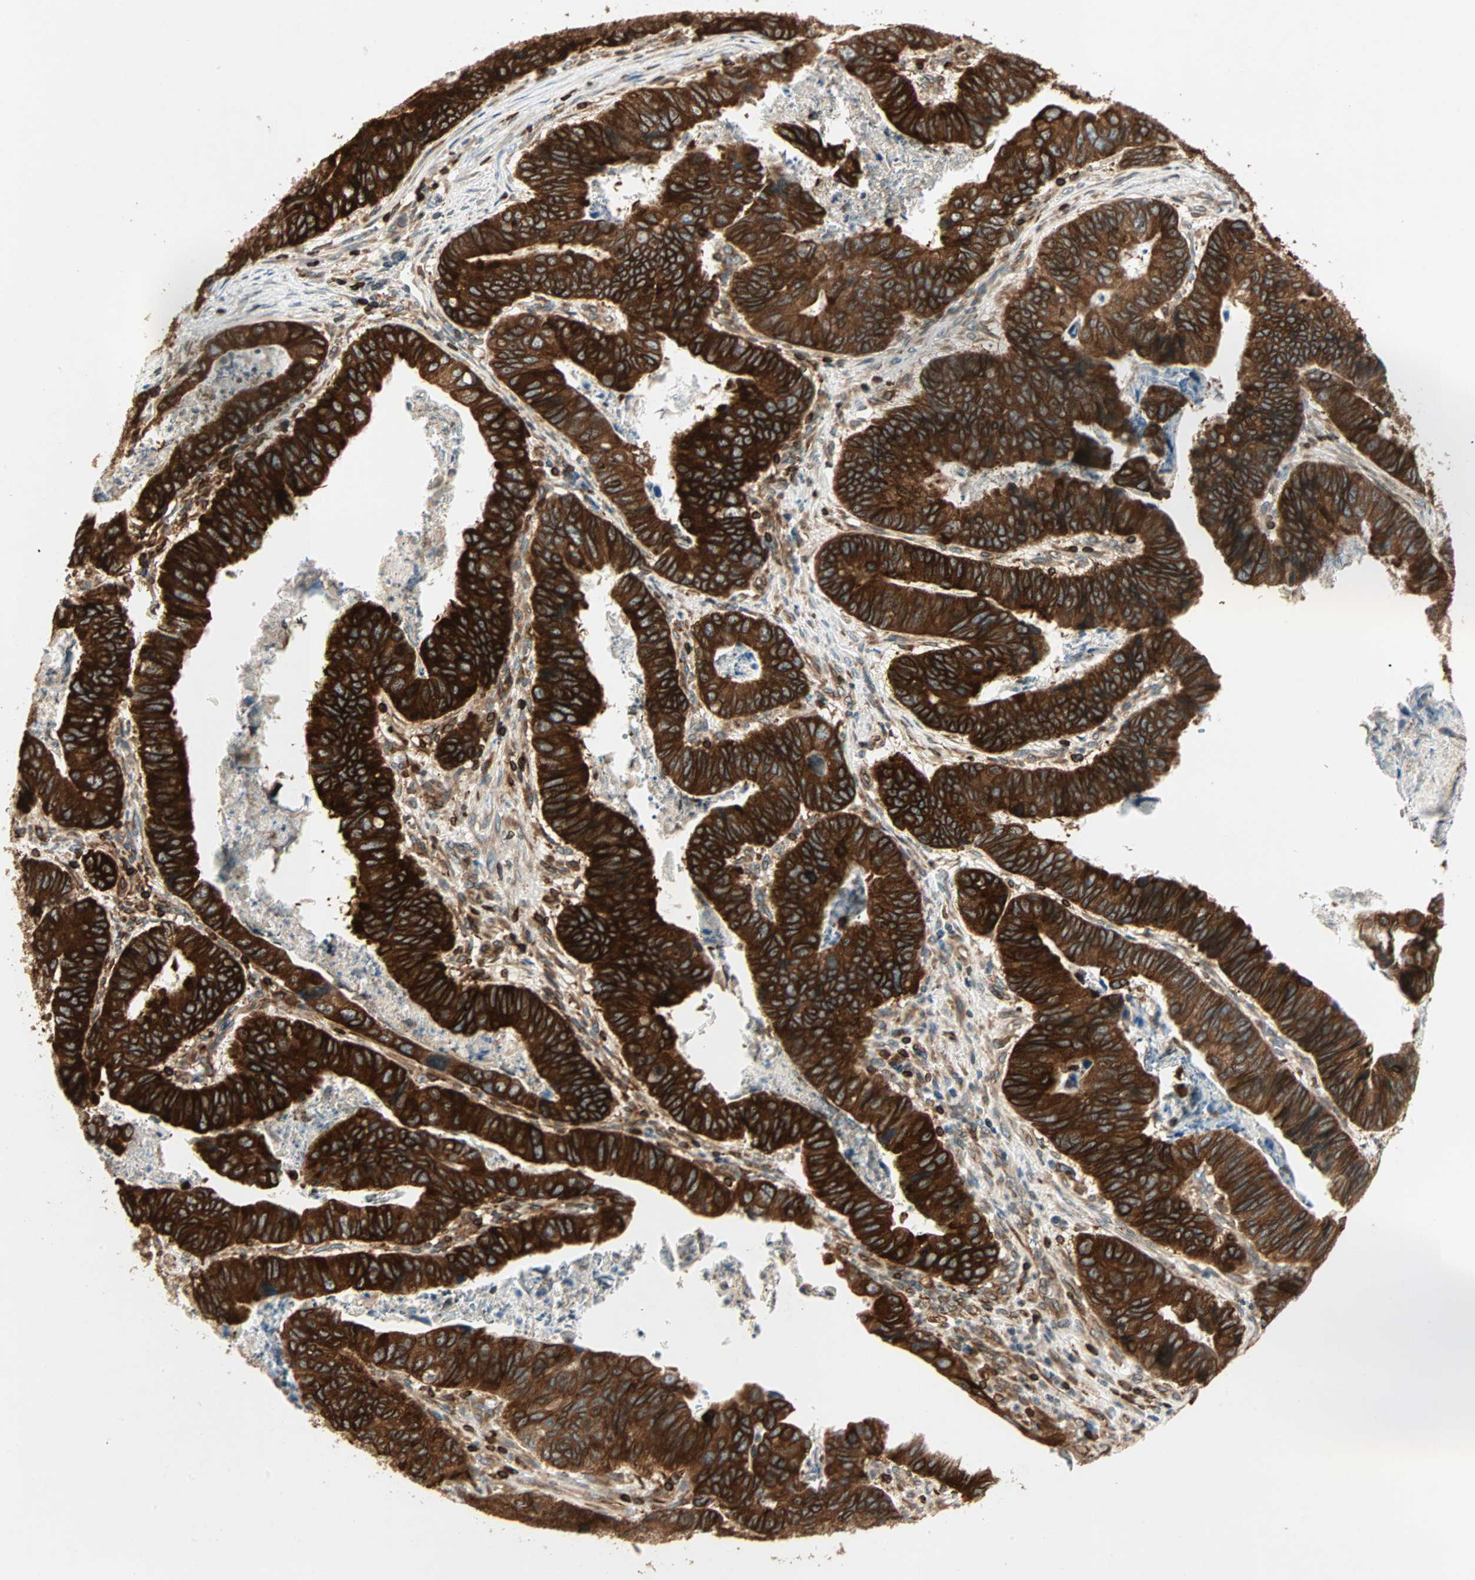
{"staining": {"intensity": "strong", "quantity": ">75%", "location": "cytoplasmic/membranous"}, "tissue": "stomach cancer", "cell_type": "Tumor cells", "image_type": "cancer", "snomed": [{"axis": "morphology", "description": "Adenocarcinoma, NOS"}, {"axis": "topography", "description": "Stomach, lower"}], "caption": "Strong cytoplasmic/membranous positivity is identified in about >75% of tumor cells in adenocarcinoma (stomach).", "gene": "TAPBP", "patient": {"sex": "male", "age": 77}}